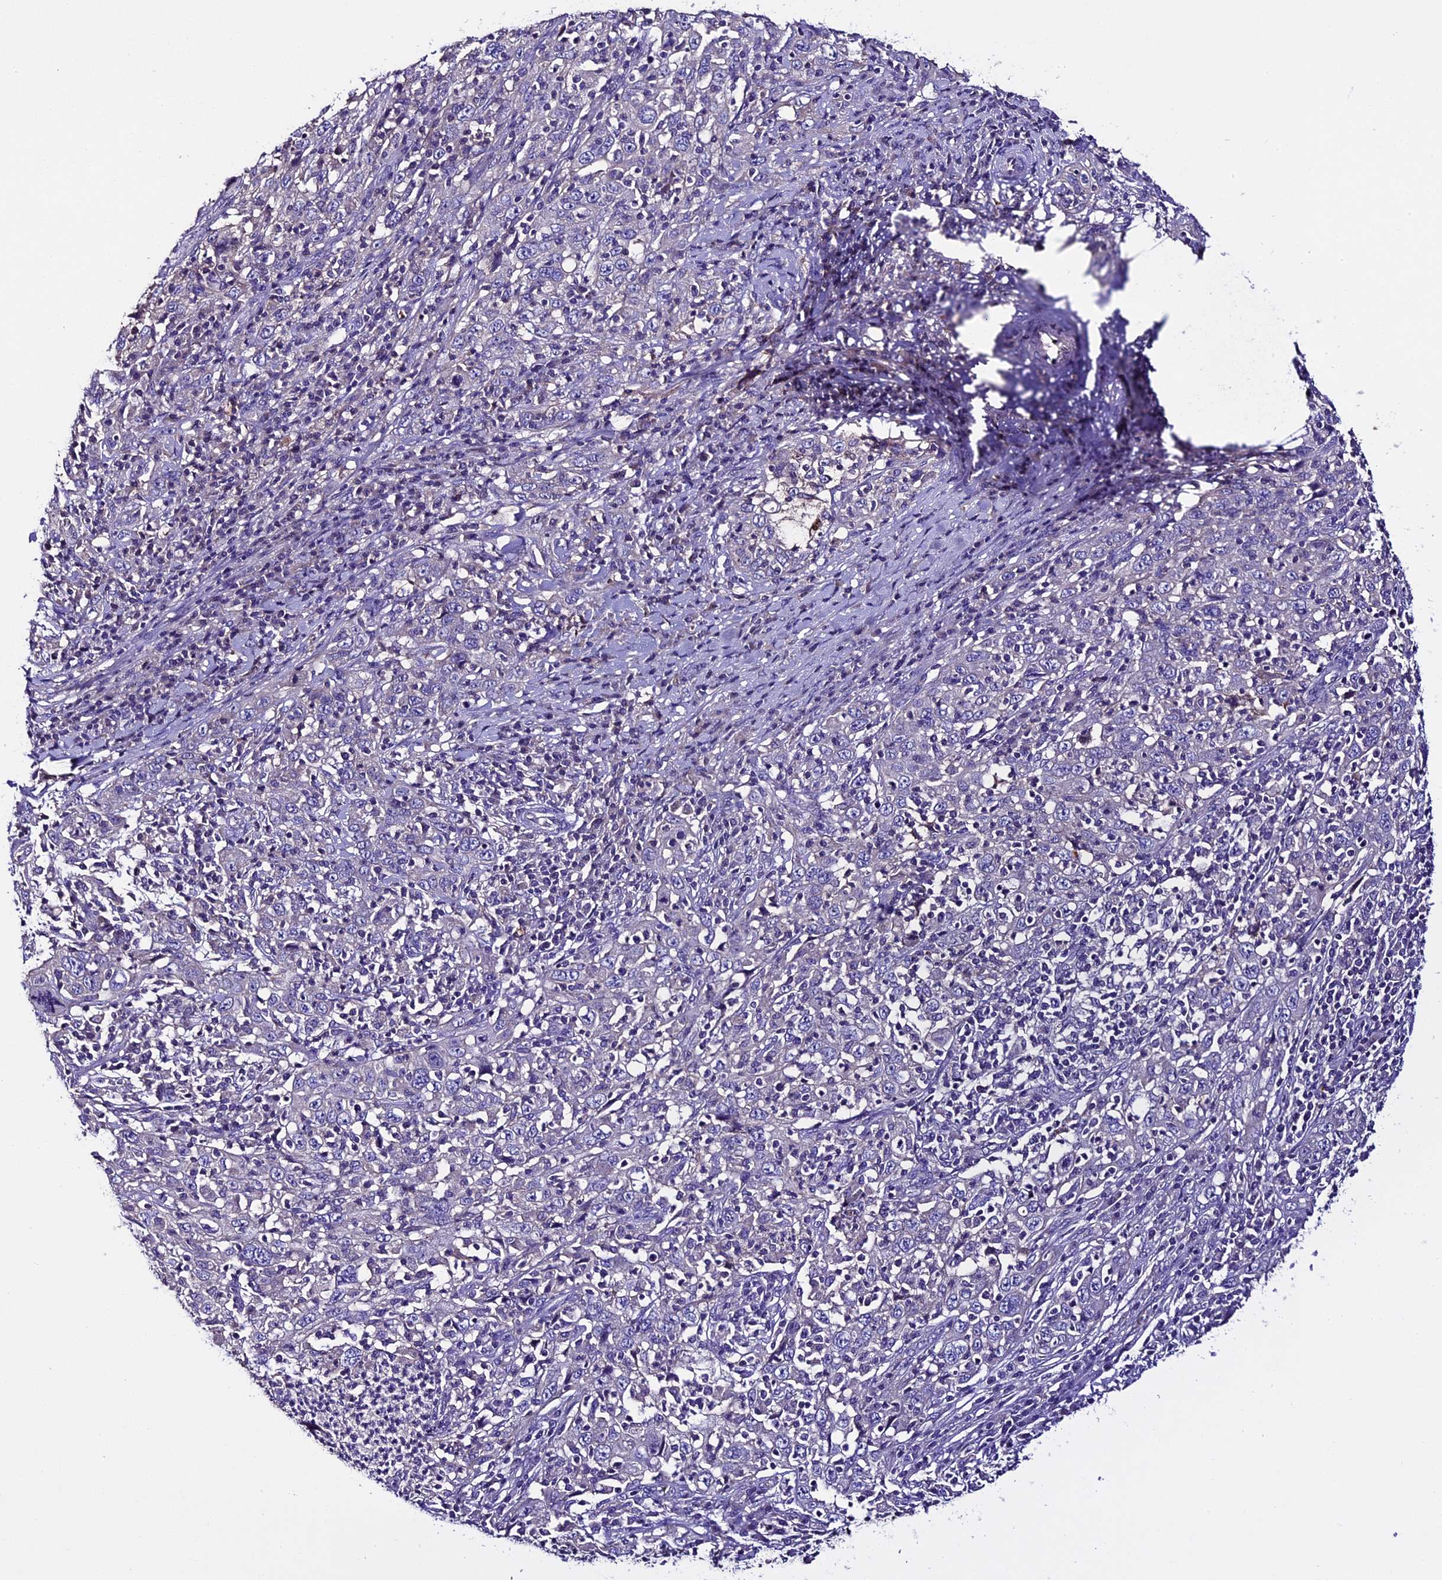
{"staining": {"intensity": "negative", "quantity": "none", "location": "none"}, "tissue": "cervical cancer", "cell_type": "Tumor cells", "image_type": "cancer", "snomed": [{"axis": "morphology", "description": "Squamous cell carcinoma, NOS"}, {"axis": "topography", "description": "Cervix"}], "caption": "Cervical cancer was stained to show a protein in brown. There is no significant expression in tumor cells.", "gene": "TCP11L2", "patient": {"sex": "female", "age": 46}}